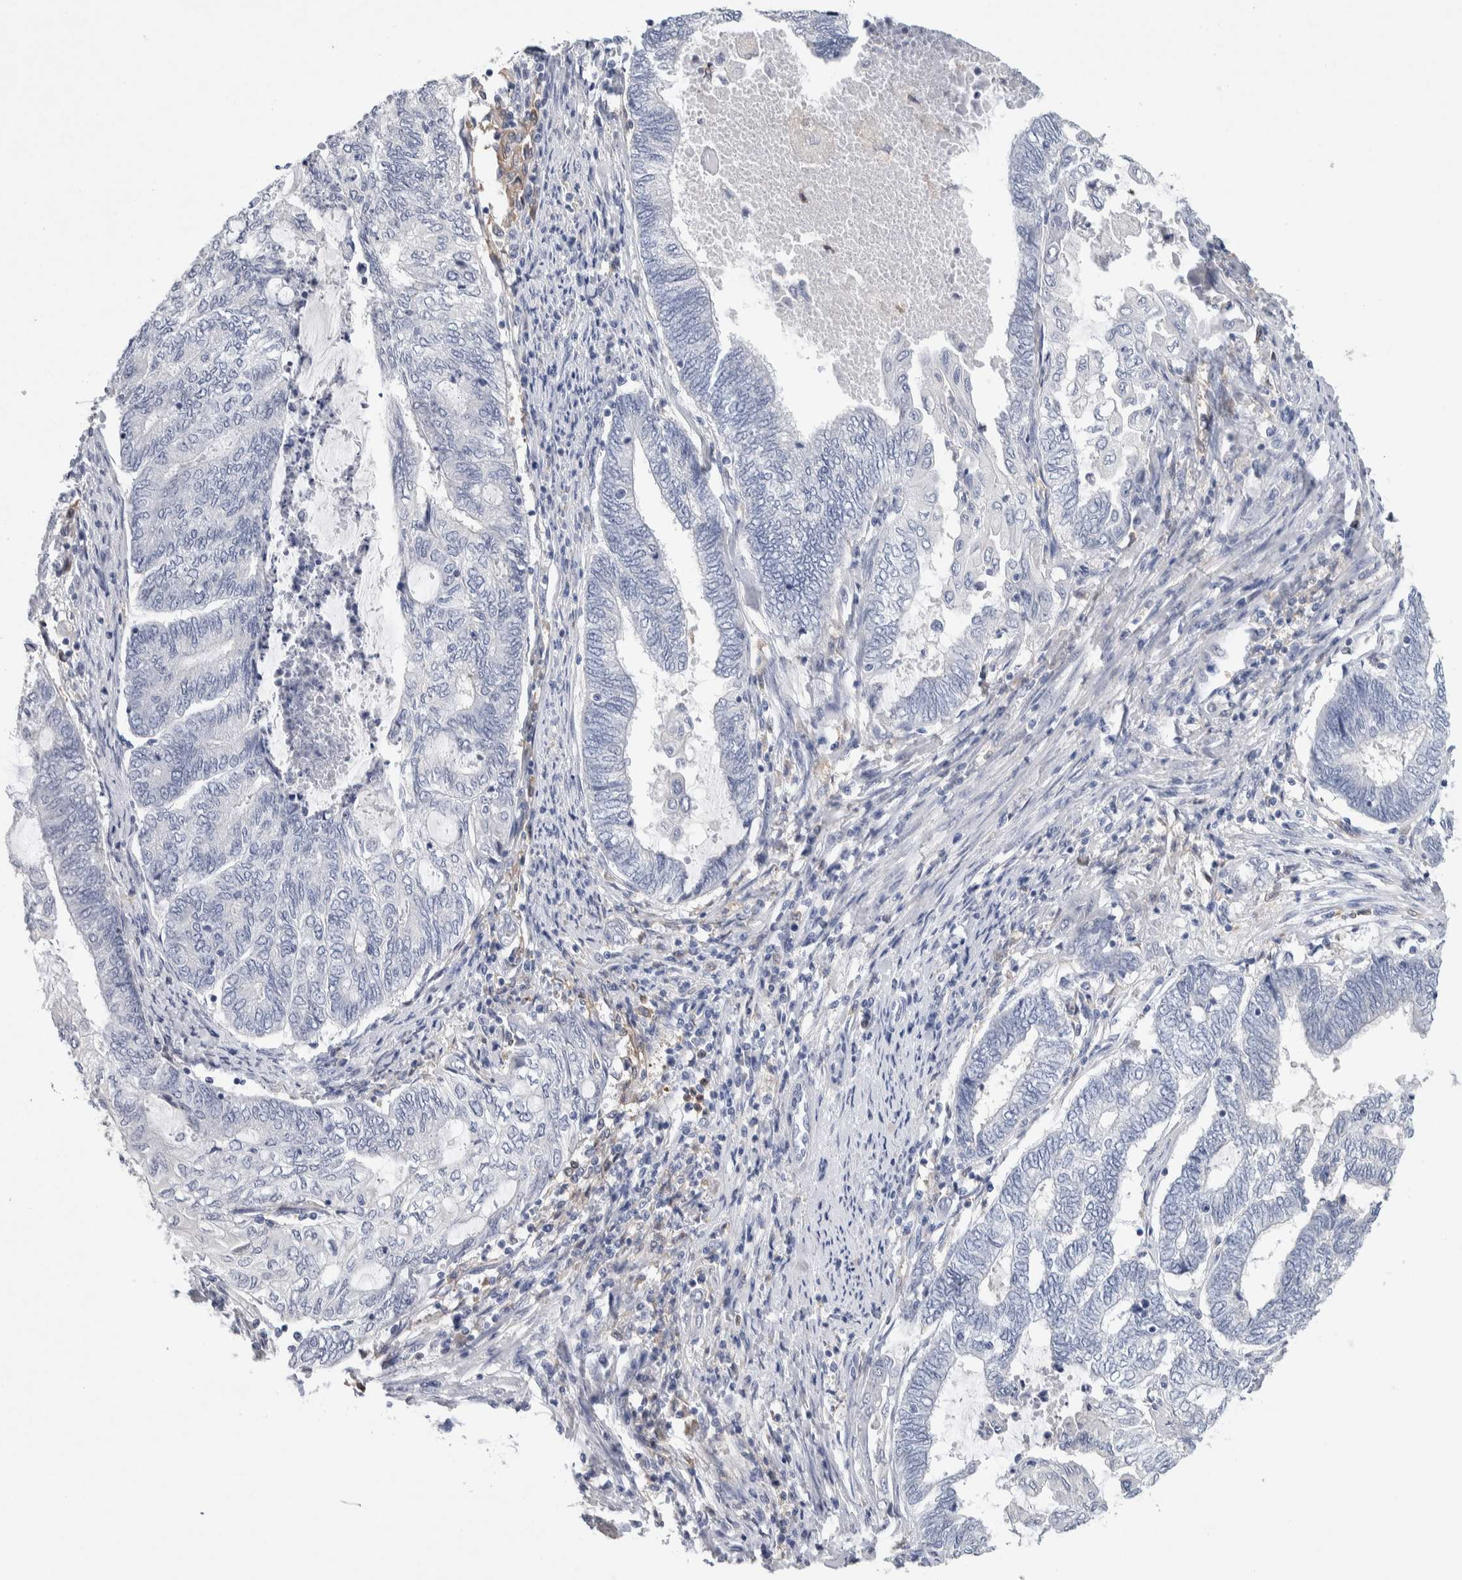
{"staining": {"intensity": "negative", "quantity": "none", "location": "none"}, "tissue": "endometrial cancer", "cell_type": "Tumor cells", "image_type": "cancer", "snomed": [{"axis": "morphology", "description": "Adenocarcinoma, NOS"}, {"axis": "topography", "description": "Uterus"}, {"axis": "topography", "description": "Endometrium"}], "caption": "Endometrial cancer was stained to show a protein in brown. There is no significant positivity in tumor cells. (Immunohistochemistry, brightfield microscopy, high magnification).", "gene": "NCF2", "patient": {"sex": "female", "age": 70}}